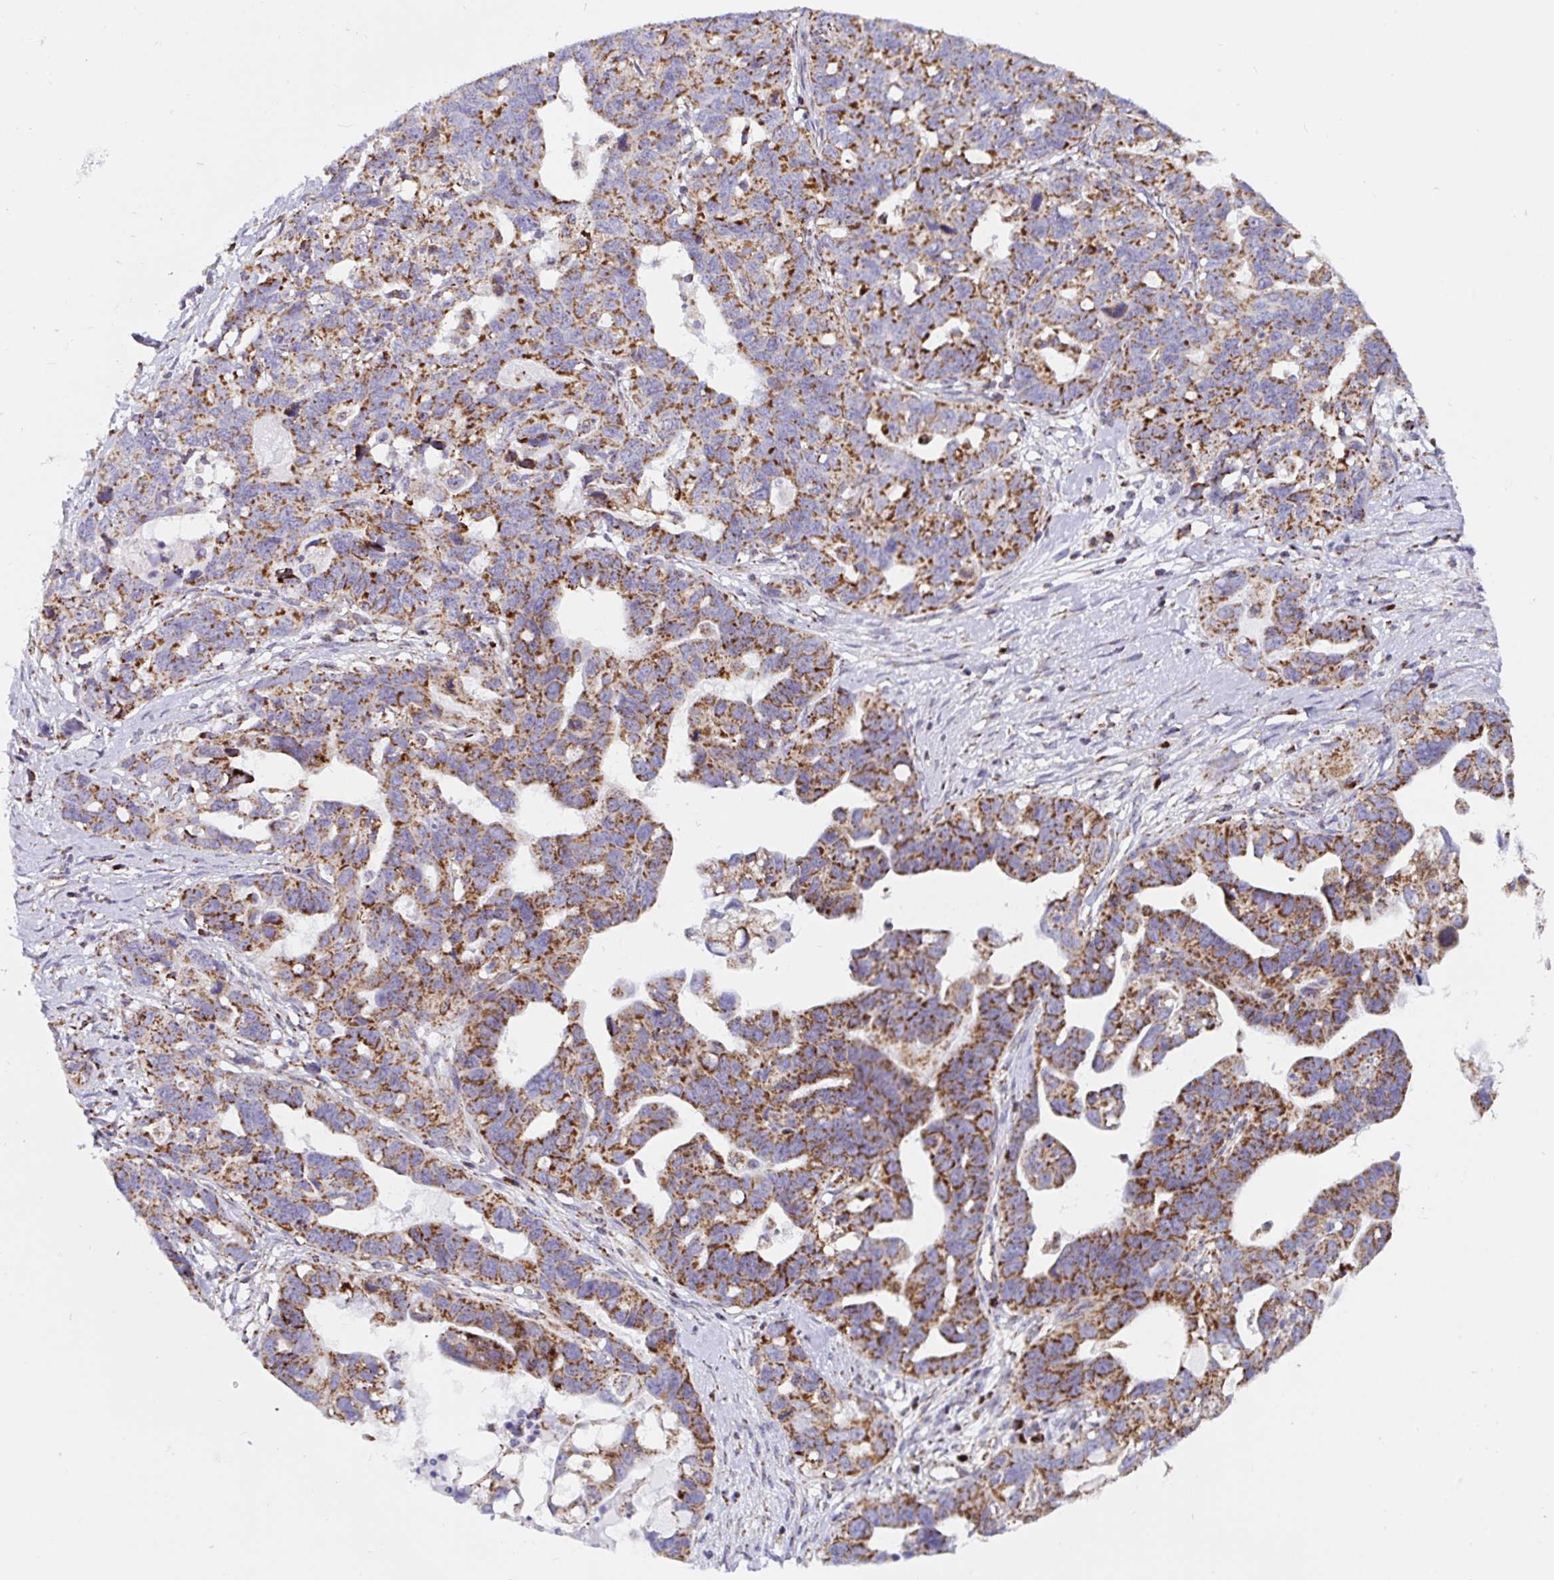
{"staining": {"intensity": "moderate", "quantity": ">75%", "location": "cytoplasmic/membranous"}, "tissue": "ovarian cancer", "cell_type": "Tumor cells", "image_type": "cancer", "snomed": [{"axis": "morphology", "description": "Cystadenocarcinoma, serous, NOS"}, {"axis": "topography", "description": "Ovary"}], "caption": "Immunohistochemistry micrograph of serous cystadenocarcinoma (ovarian) stained for a protein (brown), which exhibits medium levels of moderate cytoplasmic/membranous positivity in approximately >75% of tumor cells.", "gene": "ATP5MJ", "patient": {"sex": "female", "age": 69}}